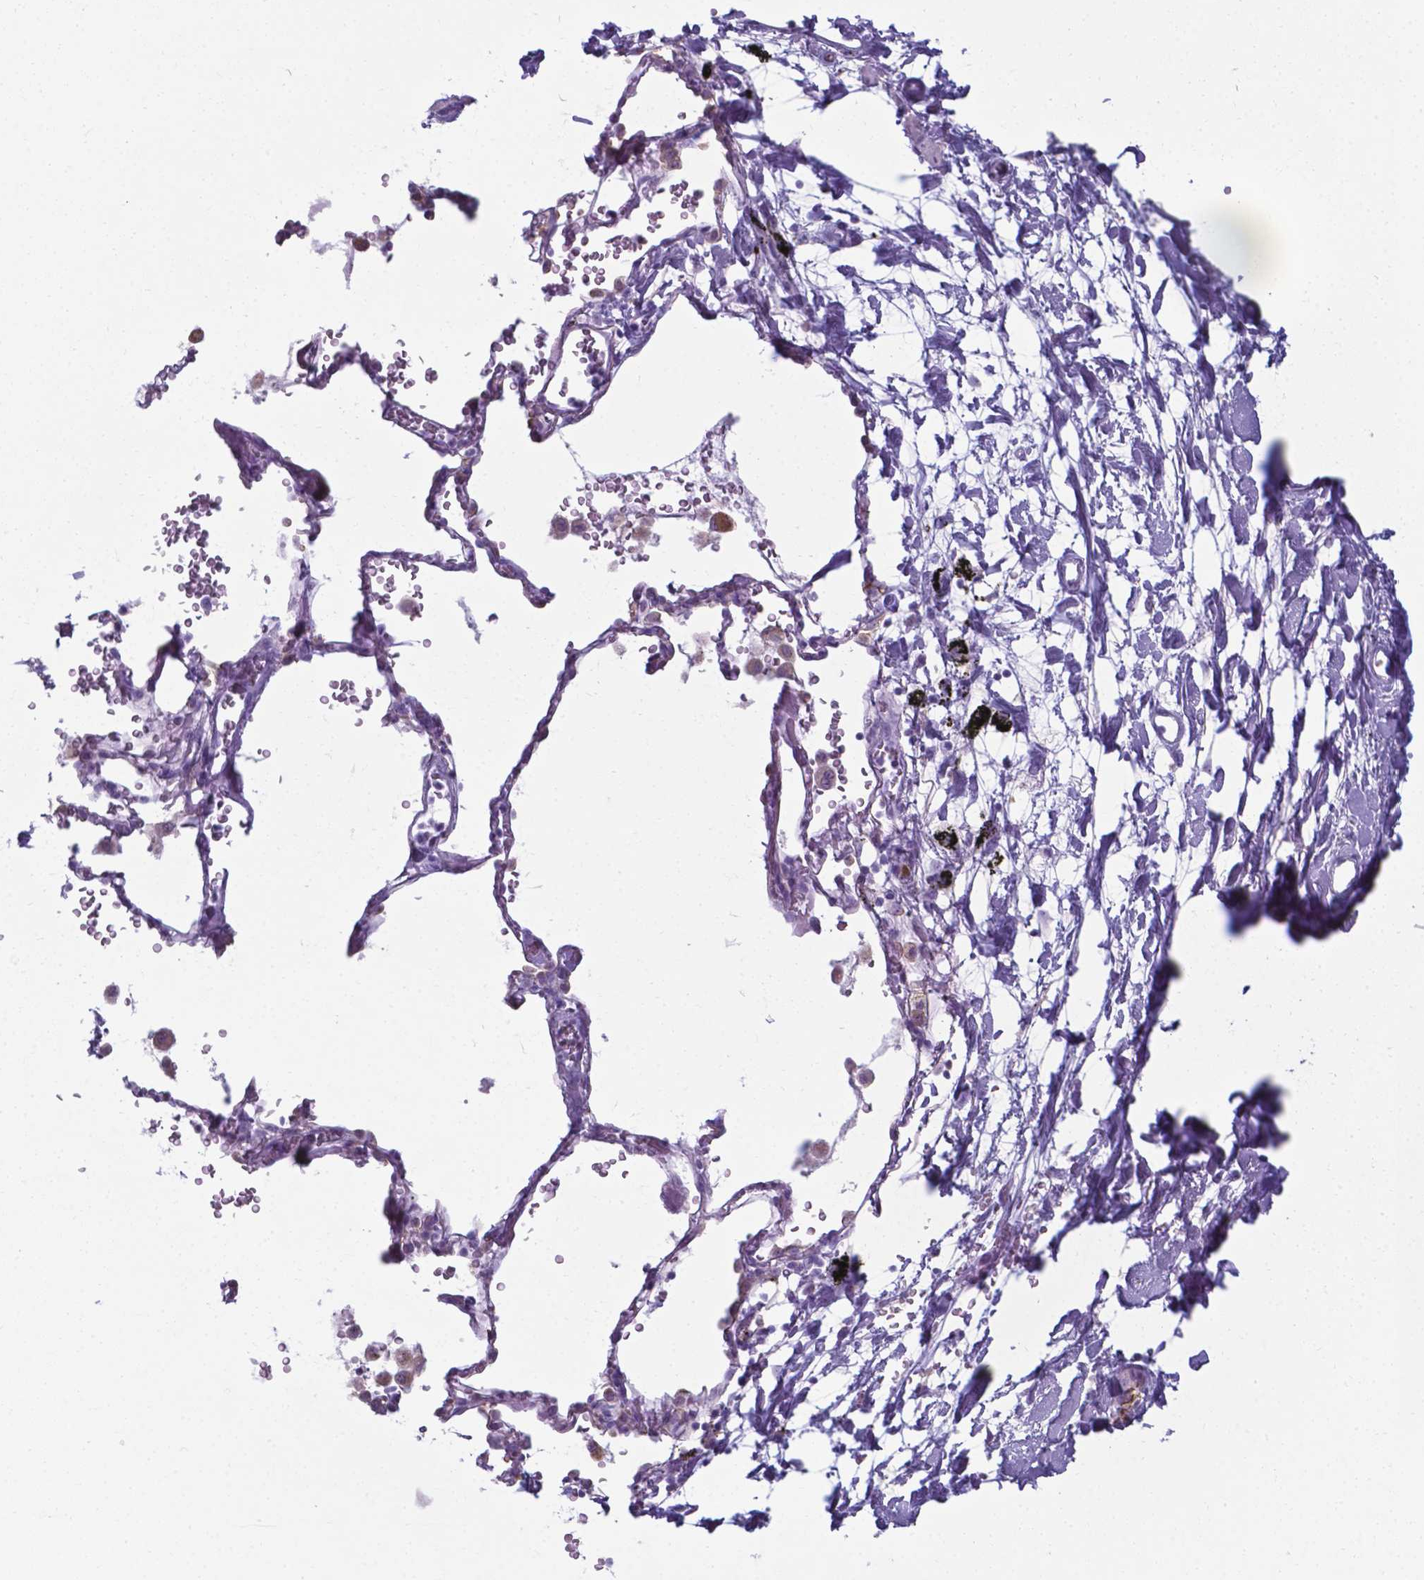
{"staining": {"intensity": "negative", "quantity": "none", "location": "none"}, "tissue": "adipose tissue", "cell_type": "Adipocytes", "image_type": "normal", "snomed": [{"axis": "morphology", "description": "Normal tissue, NOS"}, {"axis": "topography", "description": "Cartilage tissue"}, {"axis": "topography", "description": "Bronchus"}], "caption": "Photomicrograph shows no protein positivity in adipocytes of unremarkable adipose tissue. (DAB (3,3'-diaminobenzidine) immunohistochemistry (IHC) with hematoxylin counter stain).", "gene": "AP5B1", "patient": {"sex": "male", "age": 58}}